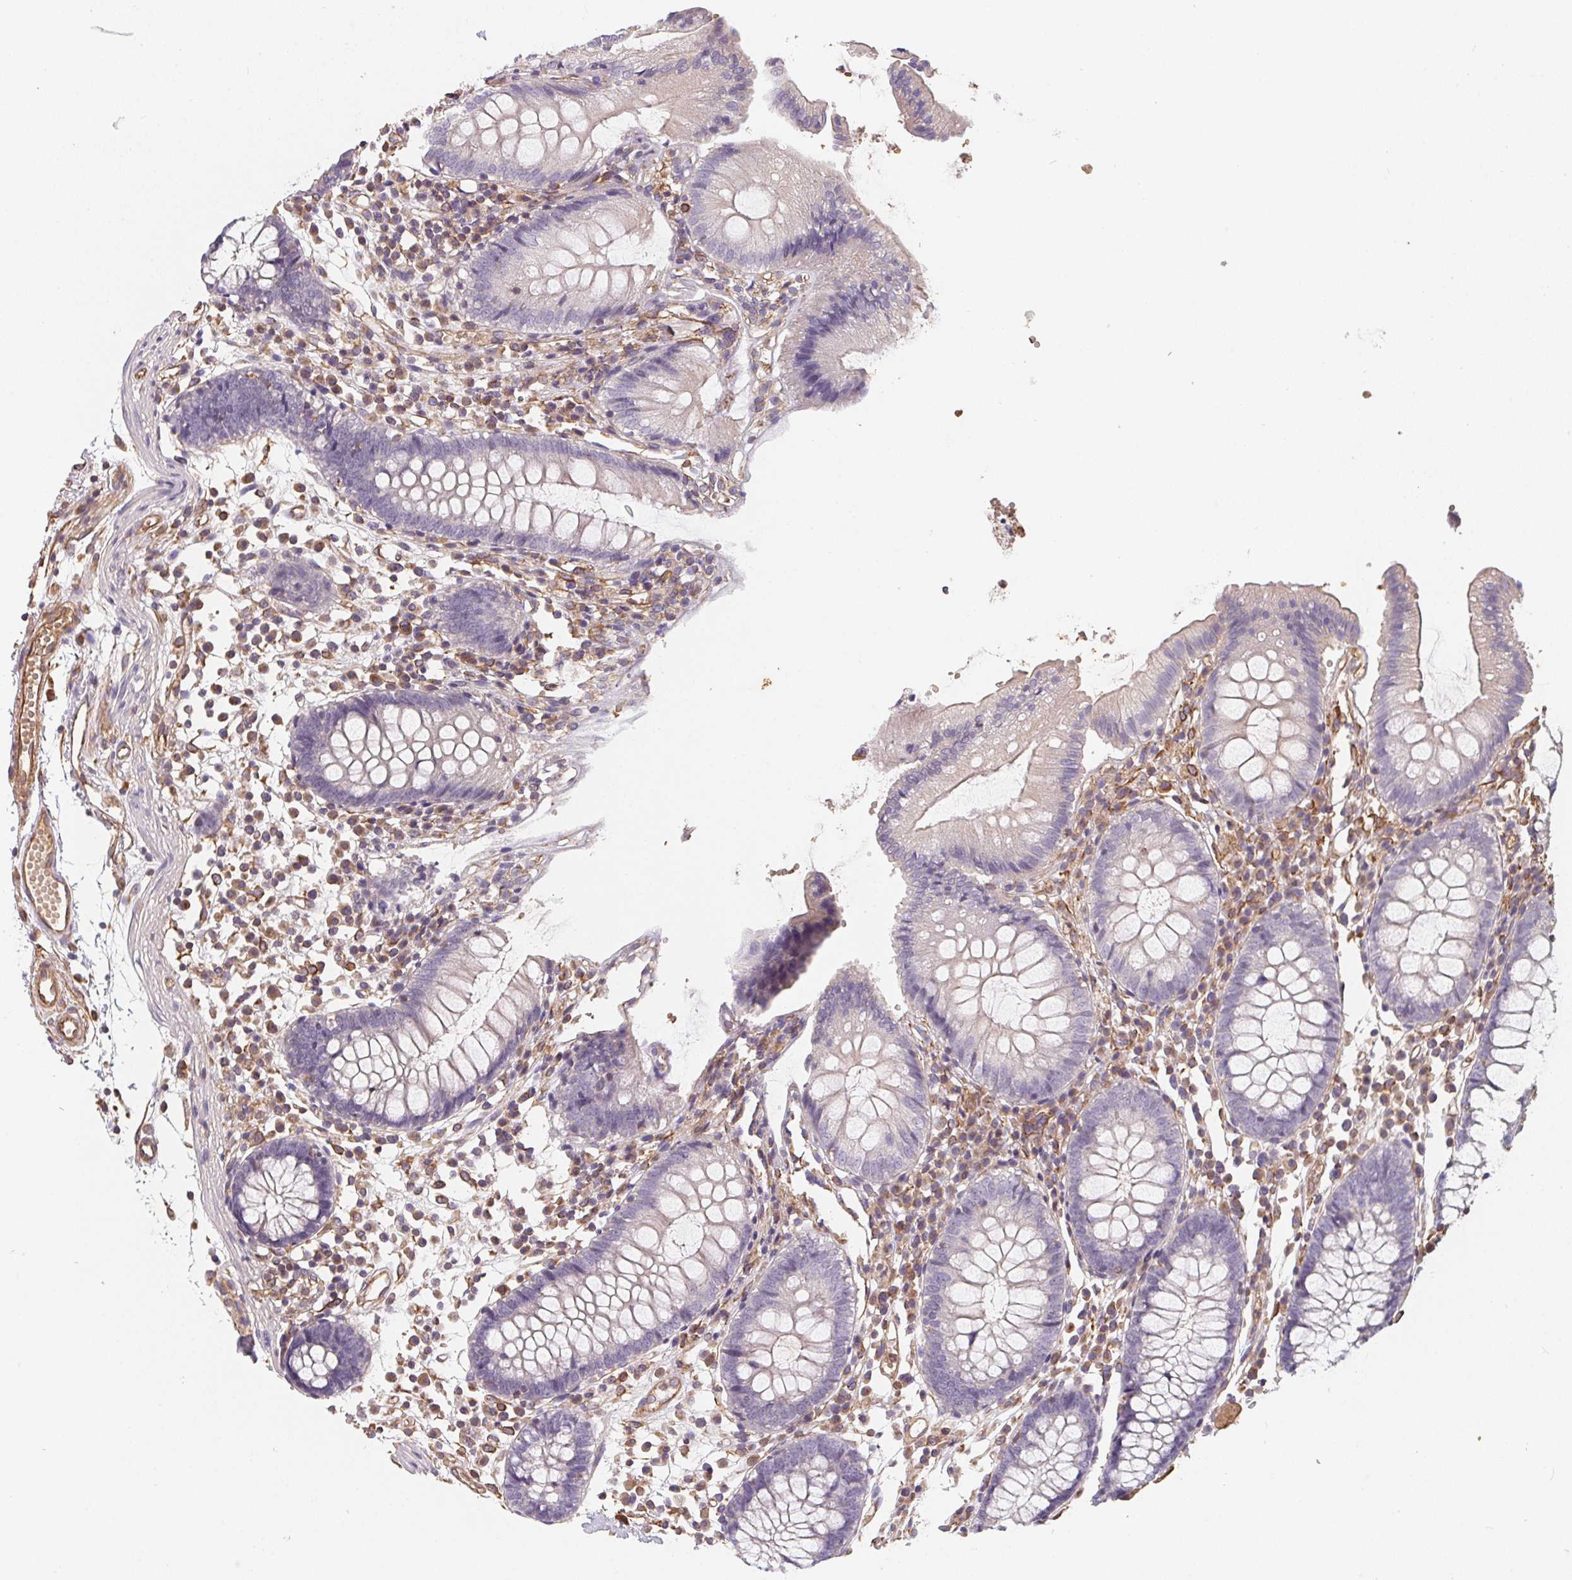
{"staining": {"intensity": "moderate", "quantity": ">75%", "location": "cytoplasmic/membranous"}, "tissue": "colon", "cell_type": "Endothelial cells", "image_type": "normal", "snomed": [{"axis": "morphology", "description": "Normal tissue, NOS"}, {"axis": "morphology", "description": "Adenocarcinoma, NOS"}, {"axis": "topography", "description": "Colon"}], "caption": "A histopathology image showing moderate cytoplasmic/membranous staining in approximately >75% of endothelial cells in benign colon, as visualized by brown immunohistochemical staining.", "gene": "TBKBP1", "patient": {"sex": "male", "age": 83}}